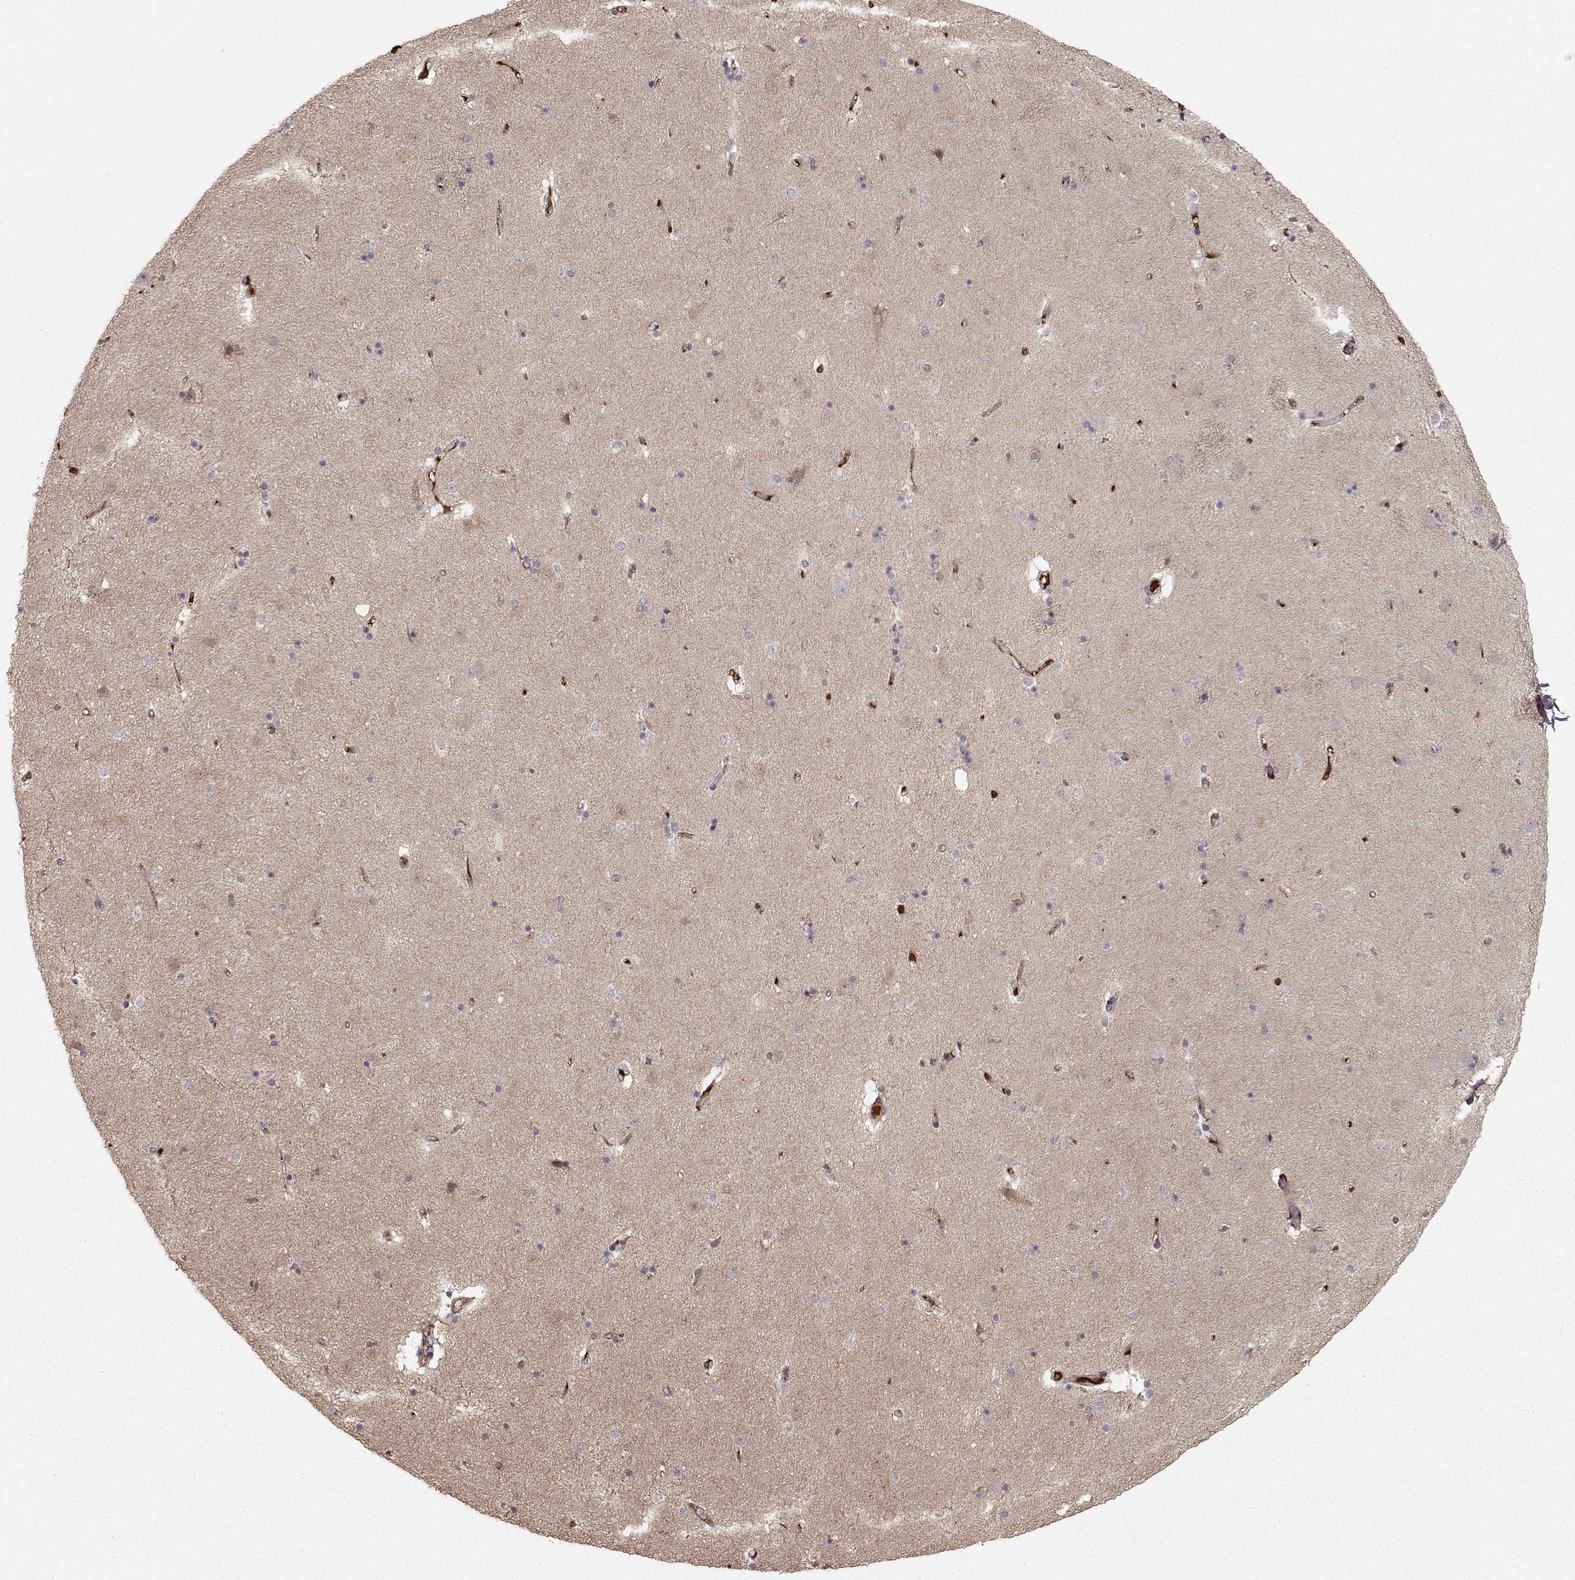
{"staining": {"intensity": "negative", "quantity": "none", "location": "none"}, "tissue": "caudate", "cell_type": "Glial cells", "image_type": "normal", "snomed": [{"axis": "morphology", "description": "Normal tissue, NOS"}, {"axis": "topography", "description": "Lateral ventricle wall"}], "caption": "A high-resolution micrograph shows immunohistochemistry staining of normal caudate, which reveals no significant staining in glial cells. Nuclei are stained in blue.", "gene": "WNT6", "patient": {"sex": "female", "age": 71}}